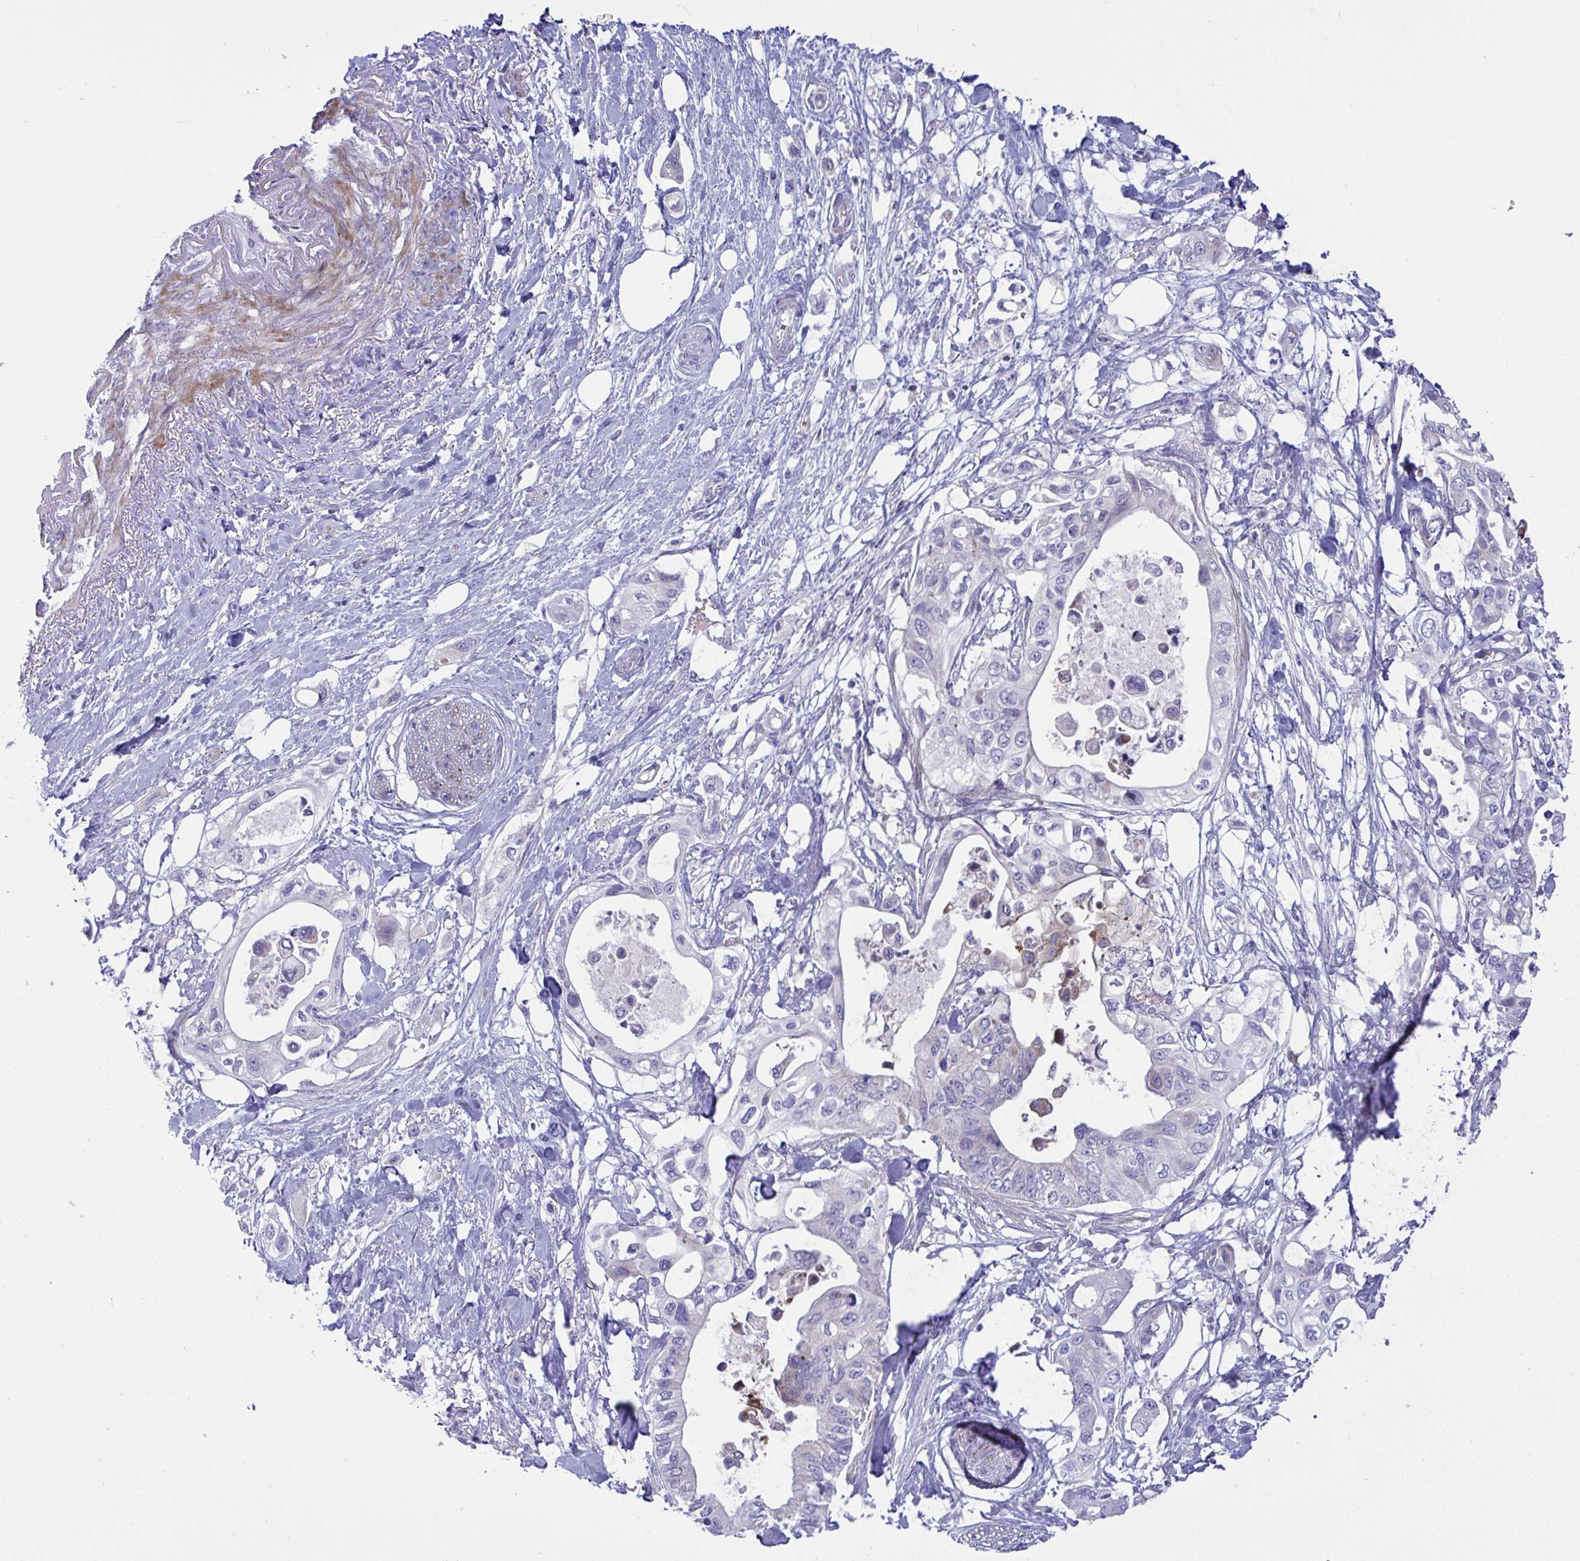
{"staining": {"intensity": "negative", "quantity": "none", "location": "none"}, "tissue": "pancreatic cancer", "cell_type": "Tumor cells", "image_type": "cancer", "snomed": [{"axis": "morphology", "description": "Adenocarcinoma, NOS"}, {"axis": "topography", "description": "Pancreas"}], "caption": "Histopathology image shows no protein positivity in tumor cells of pancreatic cancer tissue.", "gene": "NTN1", "patient": {"sex": "female", "age": 63}}